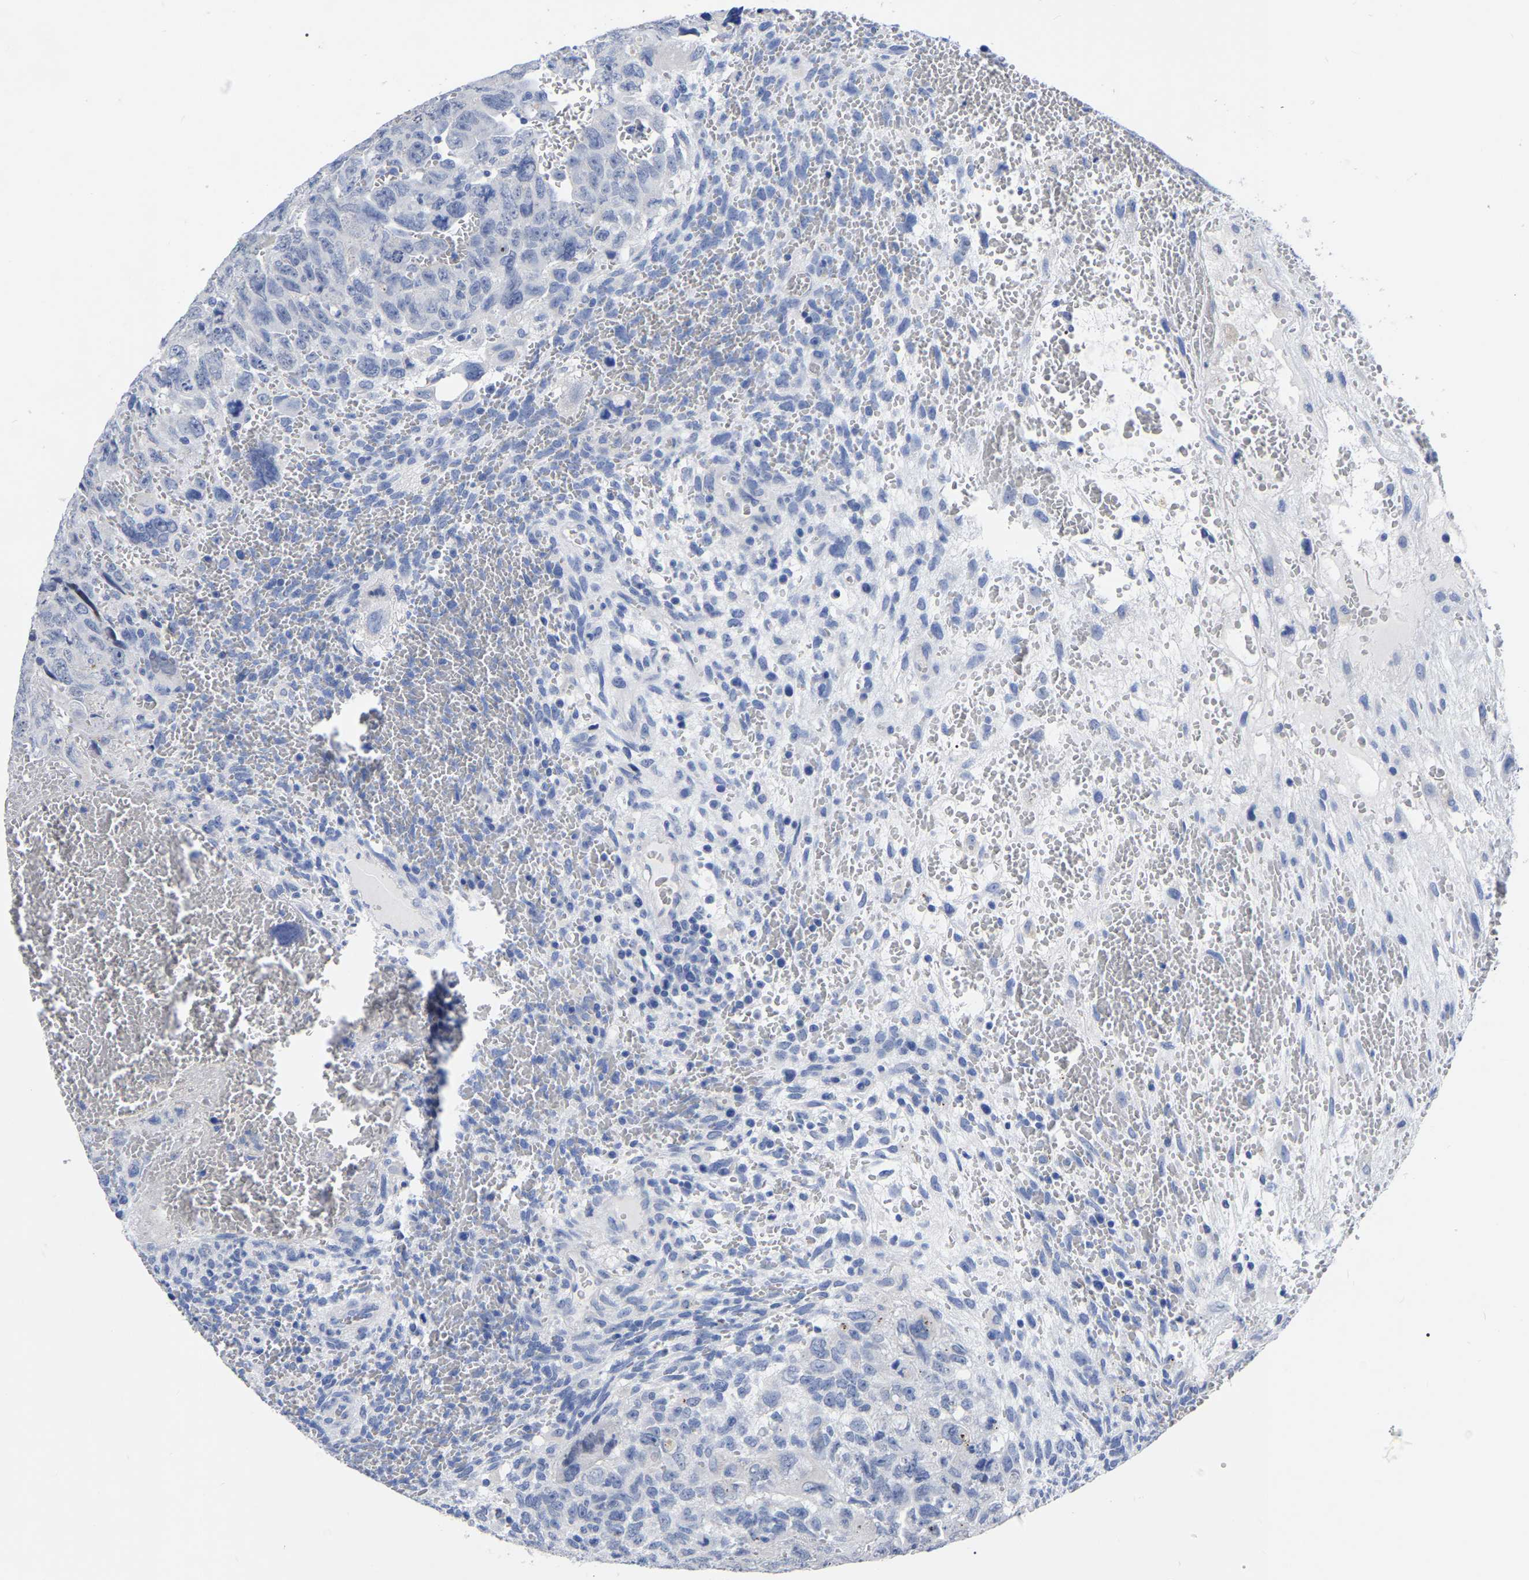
{"staining": {"intensity": "negative", "quantity": "none", "location": "none"}, "tissue": "testis cancer", "cell_type": "Tumor cells", "image_type": "cancer", "snomed": [{"axis": "morphology", "description": "Carcinoma, Embryonal, NOS"}, {"axis": "topography", "description": "Testis"}], "caption": "An IHC histopathology image of embryonal carcinoma (testis) is shown. There is no staining in tumor cells of embryonal carcinoma (testis).", "gene": "ANXA13", "patient": {"sex": "male", "age": 28}}